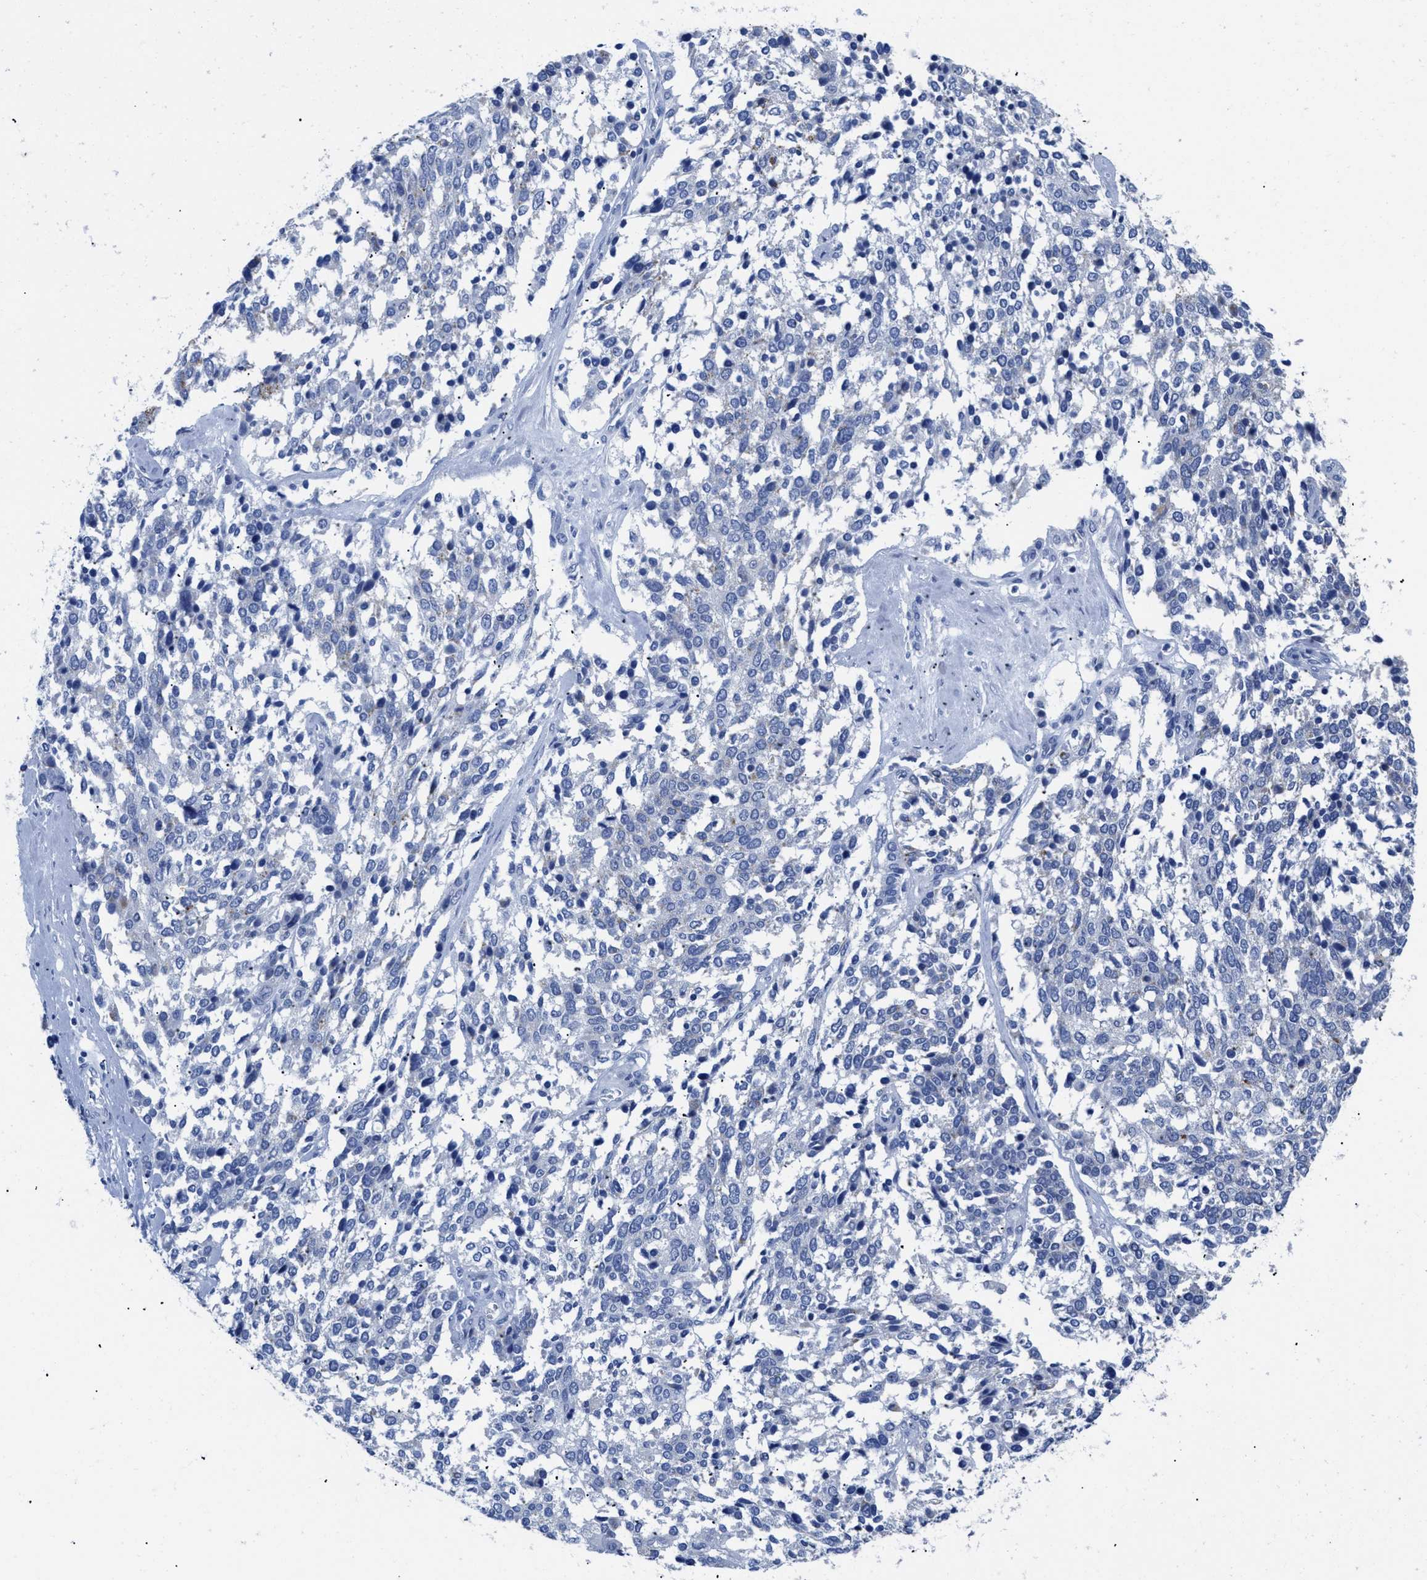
{"staining": {"intensity": "negative", "quantity": "none", "location": "none"}, "tissue": "ovarian cancer", "cell_type": "Tumor cells", "image_type": "cancer", "snomed": [{"axis": "morphology", "description": "Cystadenocarcinoma, serous, NOS"}, {"axis": "topography", "description": "Ovary"}], "caption": "Immunohistochemical staining of ovarian serous cystadenocarcinoma displays no significant positivity in tumor cells.", "gene": "APOBEC2", "patient": {"sex": "female", "age": 44}}